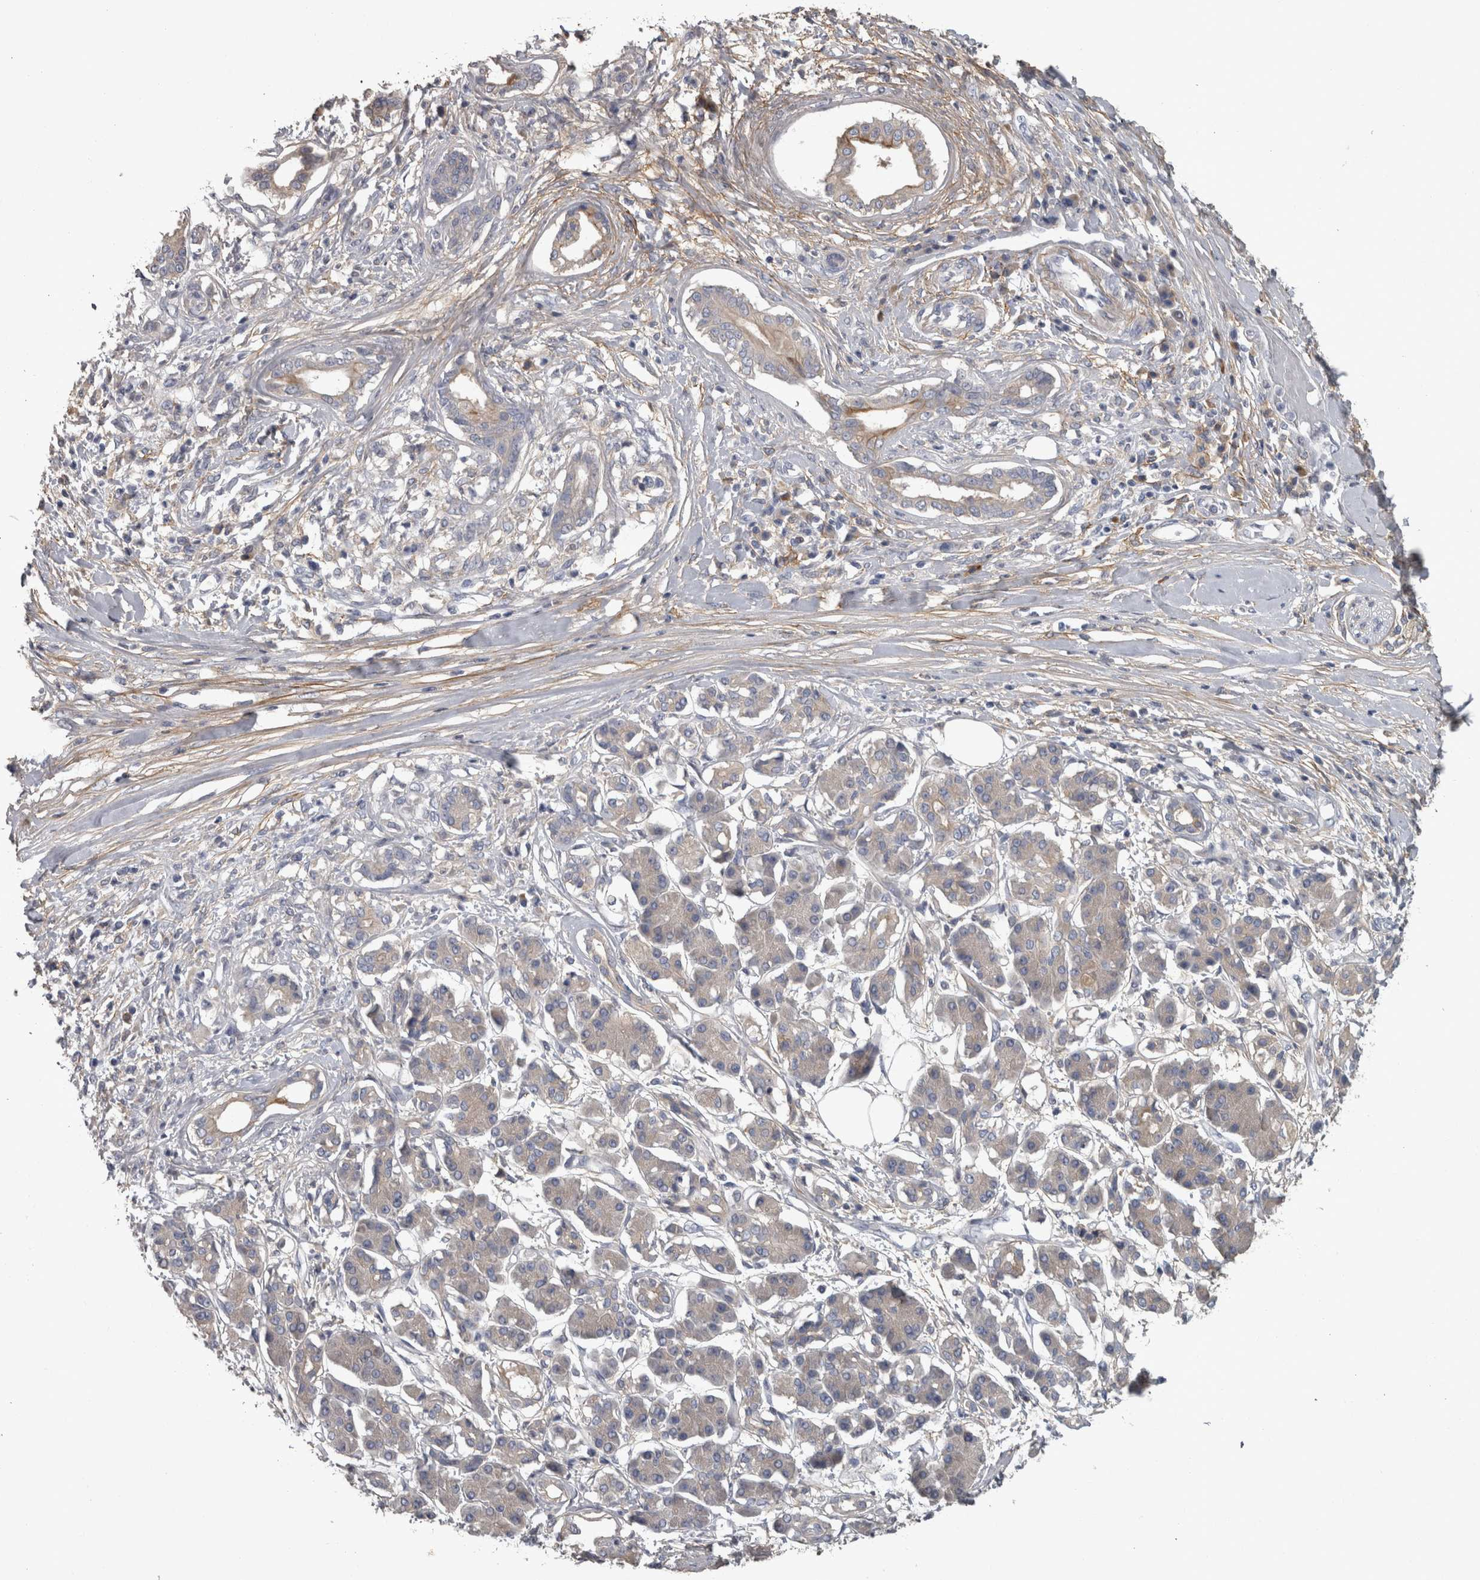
{"staining": {"intensity": "negative", "quantity": "none", "location": "none"}, "tissue": "pancreatic cancer", "cell_type": "Tumor cells", "image_type": "cancer", "snomed": [{"axis": "morphology", "description": "Adenocarcinoma, NOS"}, {"axis": "topography", "description": "Pancreas"}], "caption": "Immunohistochemistry of pancreatic cancer (adenocarcinoma) displays no positivity in tumor cells. (Immunohistochemistry (ihc), brightfield microscopy, high magnification).", "gene": "EFEMP2", "patient": {"sex": "female", "age": 56}}